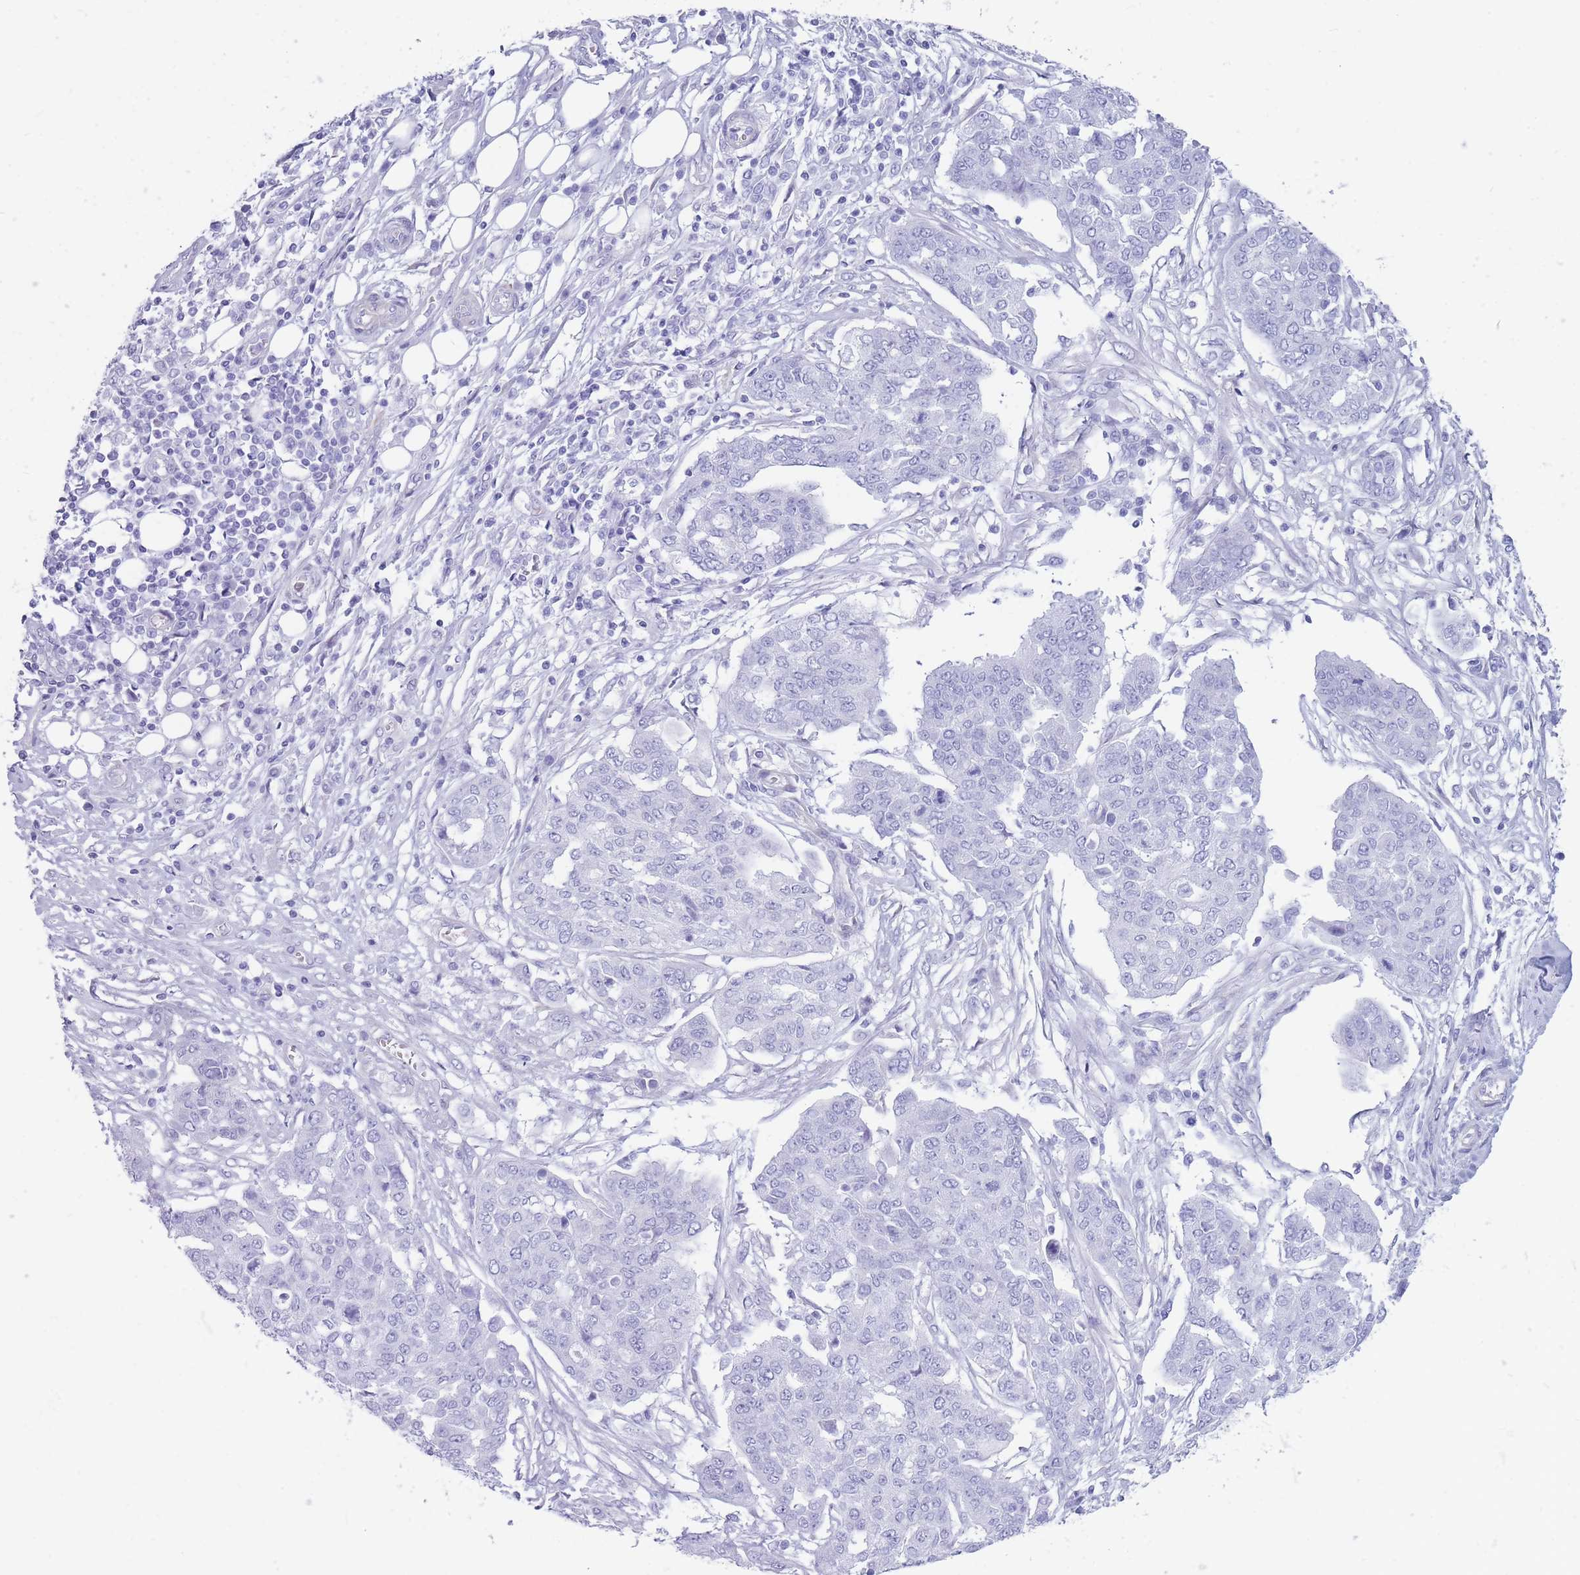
{"staining": {"intensity": "negative", "quantity": "none", "location": "none"}, "tissue": "ovarian cancer", "cell_type": "Tumor cells", "image_type": "cancer", "snomed": [{"axis": "morphology", "description": "Cystadenocarcinoma, serous, NOS"}, {"axis": "topography", "description": "Soft tissue"}, {"axis": "topography", "description": "Ovary"}], "caption": "A high-resolution histopathology image shows IHC staining of ovarian serous cystadenocarcinoma, which demonstrates no significant positivity in tumor cells.", "gene": "MTSS2", "patient": {"sex": "female", "age": 57}}